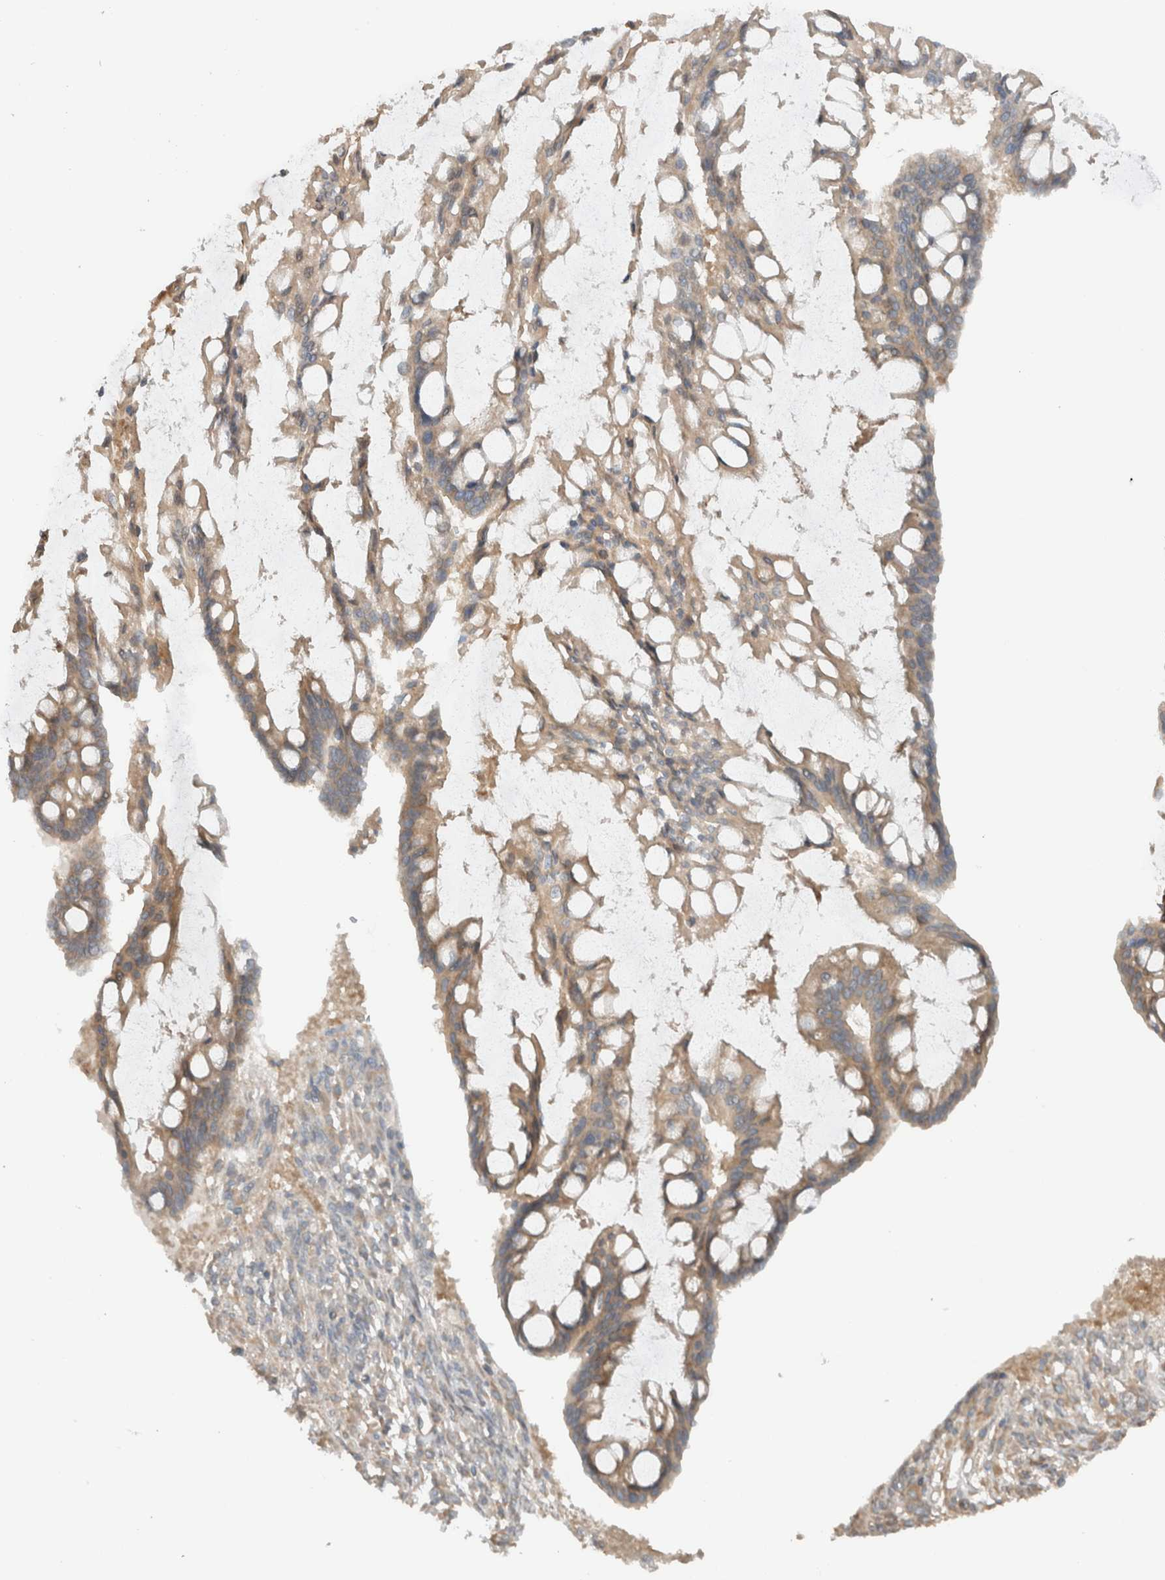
{"staining": {"intensity": "weak", "quantity": ">75%", "location": "cytoplasmic/membranous"}, "tissue": "ovarian cancer", "cell_type": "Tumor cells", "image_type": "cancer", "snomed": [{"axis": "morphology", "description": "Cystadenocarcinoma, mucinous, NOS"}, {"axis": "topography", "description": "Ovary"}], "caption": "Protein staining of ovarian cancer (mucinous cystadenocarcinoma) tissue shows weak cytoplasmic/membranous expression in approximately >75% of tumor cells.", "gene": "ARFGEF2", "patient": {"sex": "female", "age": 73}}